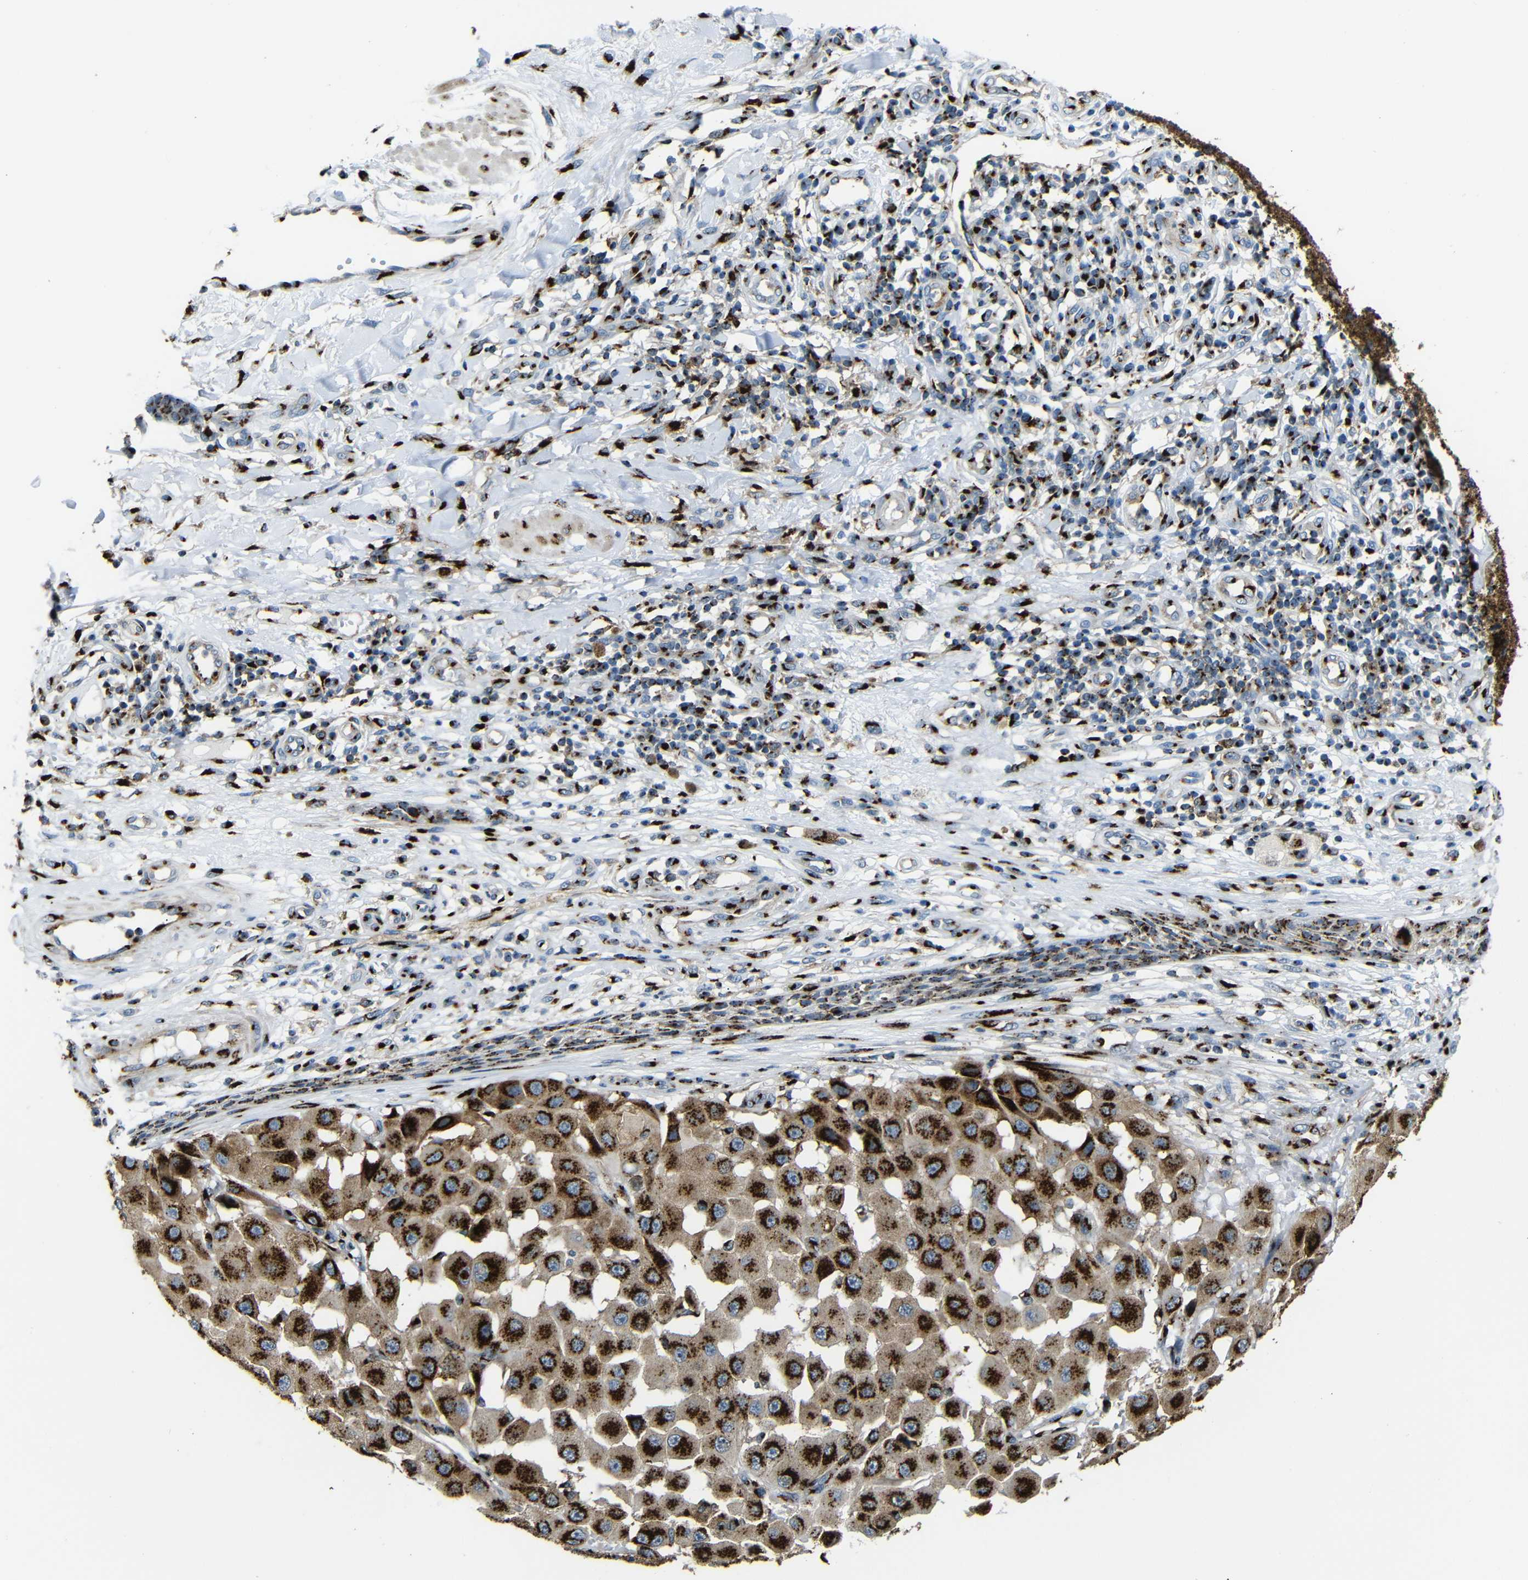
{"staining": {"intensity": "strong", "quantity": ">75%", "location": "cytoplasmic/membranous"}, "tissue": "melanoma", "cell_type": "Tumor cells", "image_type": "cancer", "snomed": [{"axis": "morphology", "description": "Malignant melanoma, NOS"}, {"axis": "topography", "description": "Skin"}], "caption": "Immunohistochemical staining of malignant melanoma exhibits high levels of strong cytoplasmic/membranous expression in approximately >75% of tumor cells.", "gene": "TGOLN2", "patient": {"sex": "female", "age": 81}}